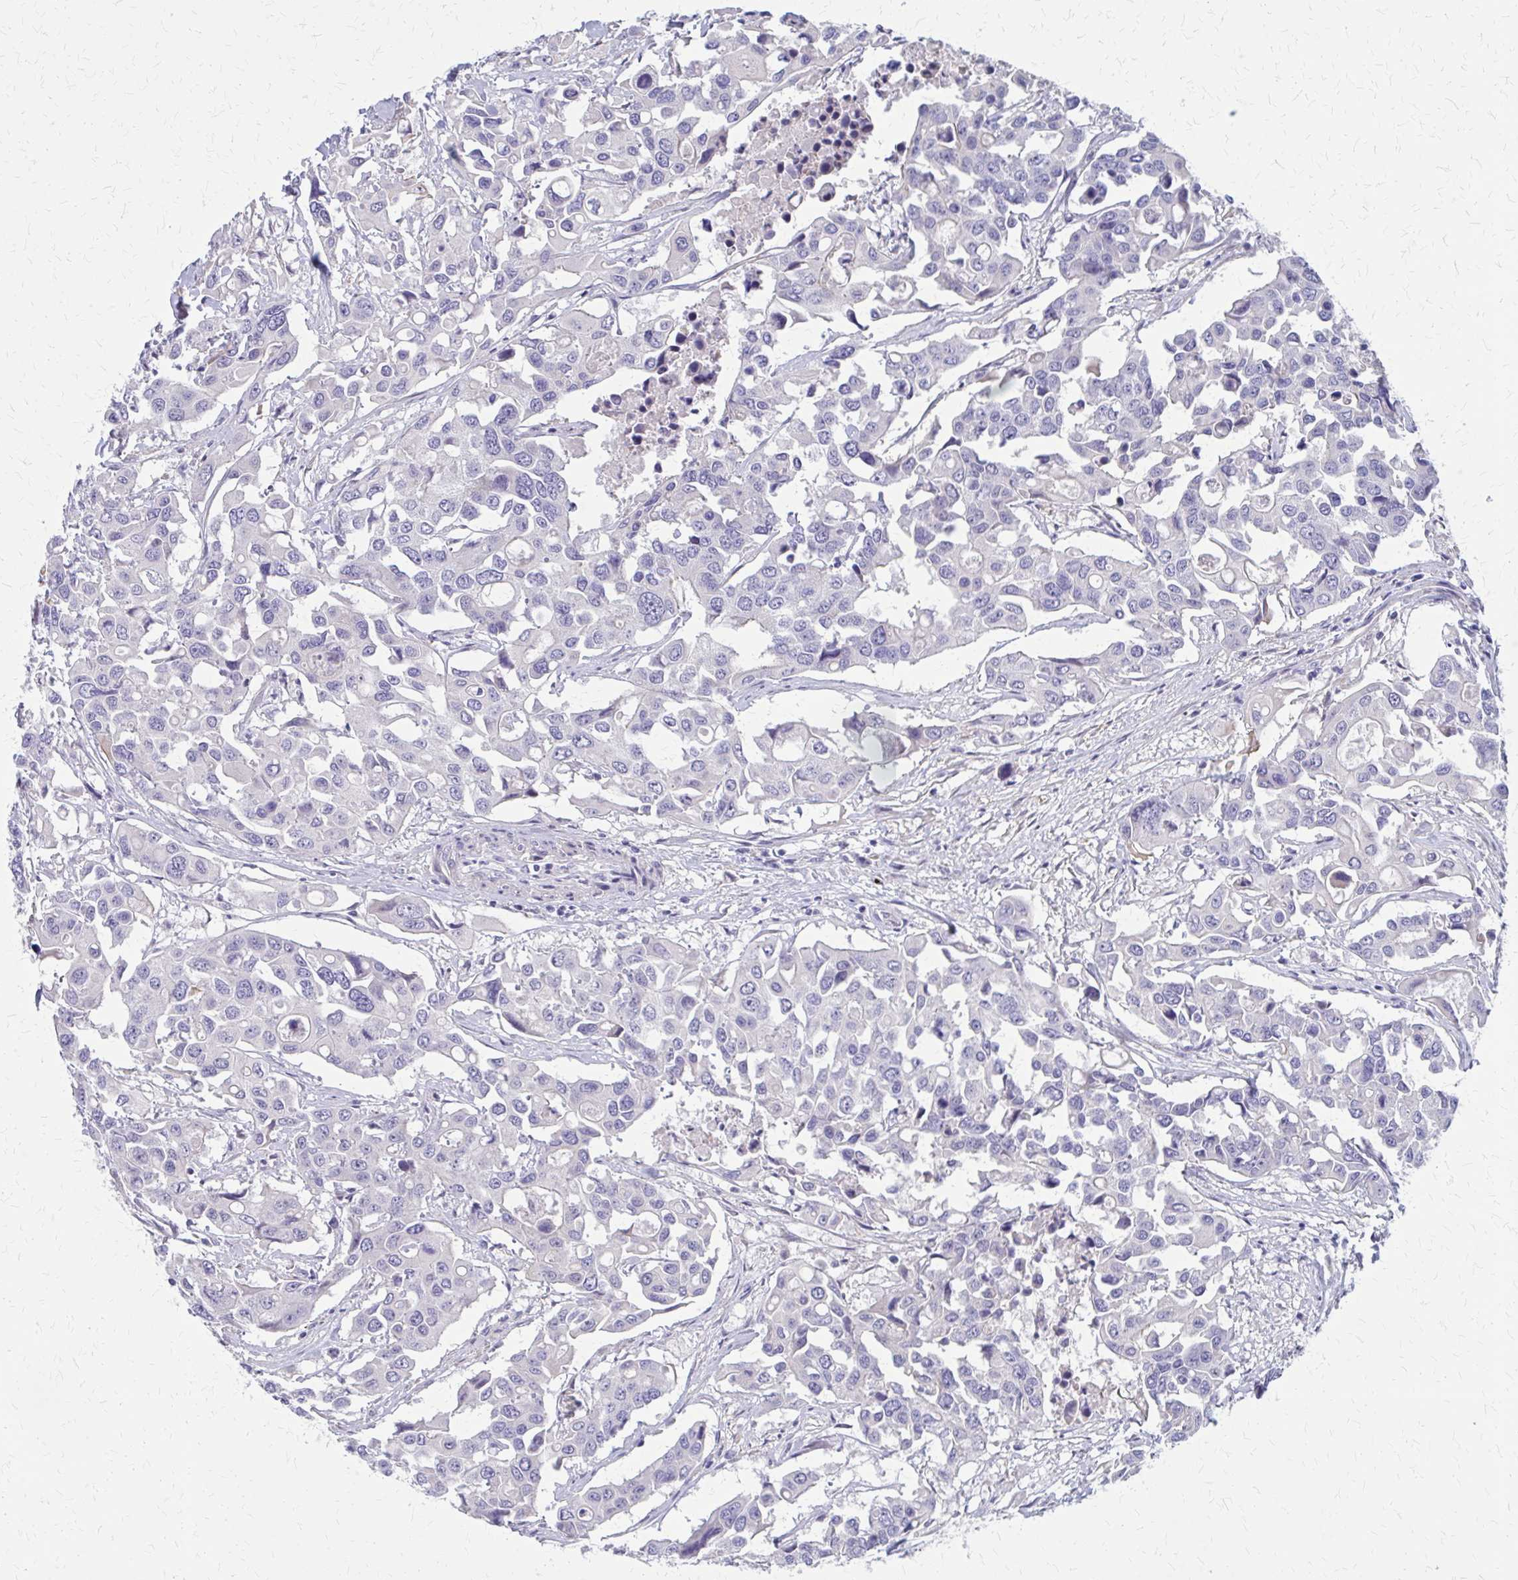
{"staining": {"intensity": "negative", "quantity": "none", "location": "none"}, "tissue": "colorectal cancer", "cell_type": "Tumor cells", "image_type": "cancer", "snomed": [{"axis": "morphology", "description": "Adenocarcinoma, NOS"}, {"axis": "topography", "description": "Colon"}], "caption": "The histopathology image displays no staining of tumor cells in colorectal cancer.", "gene": "GLYATL2", "patient": {"sex": "male", "age": 77}}